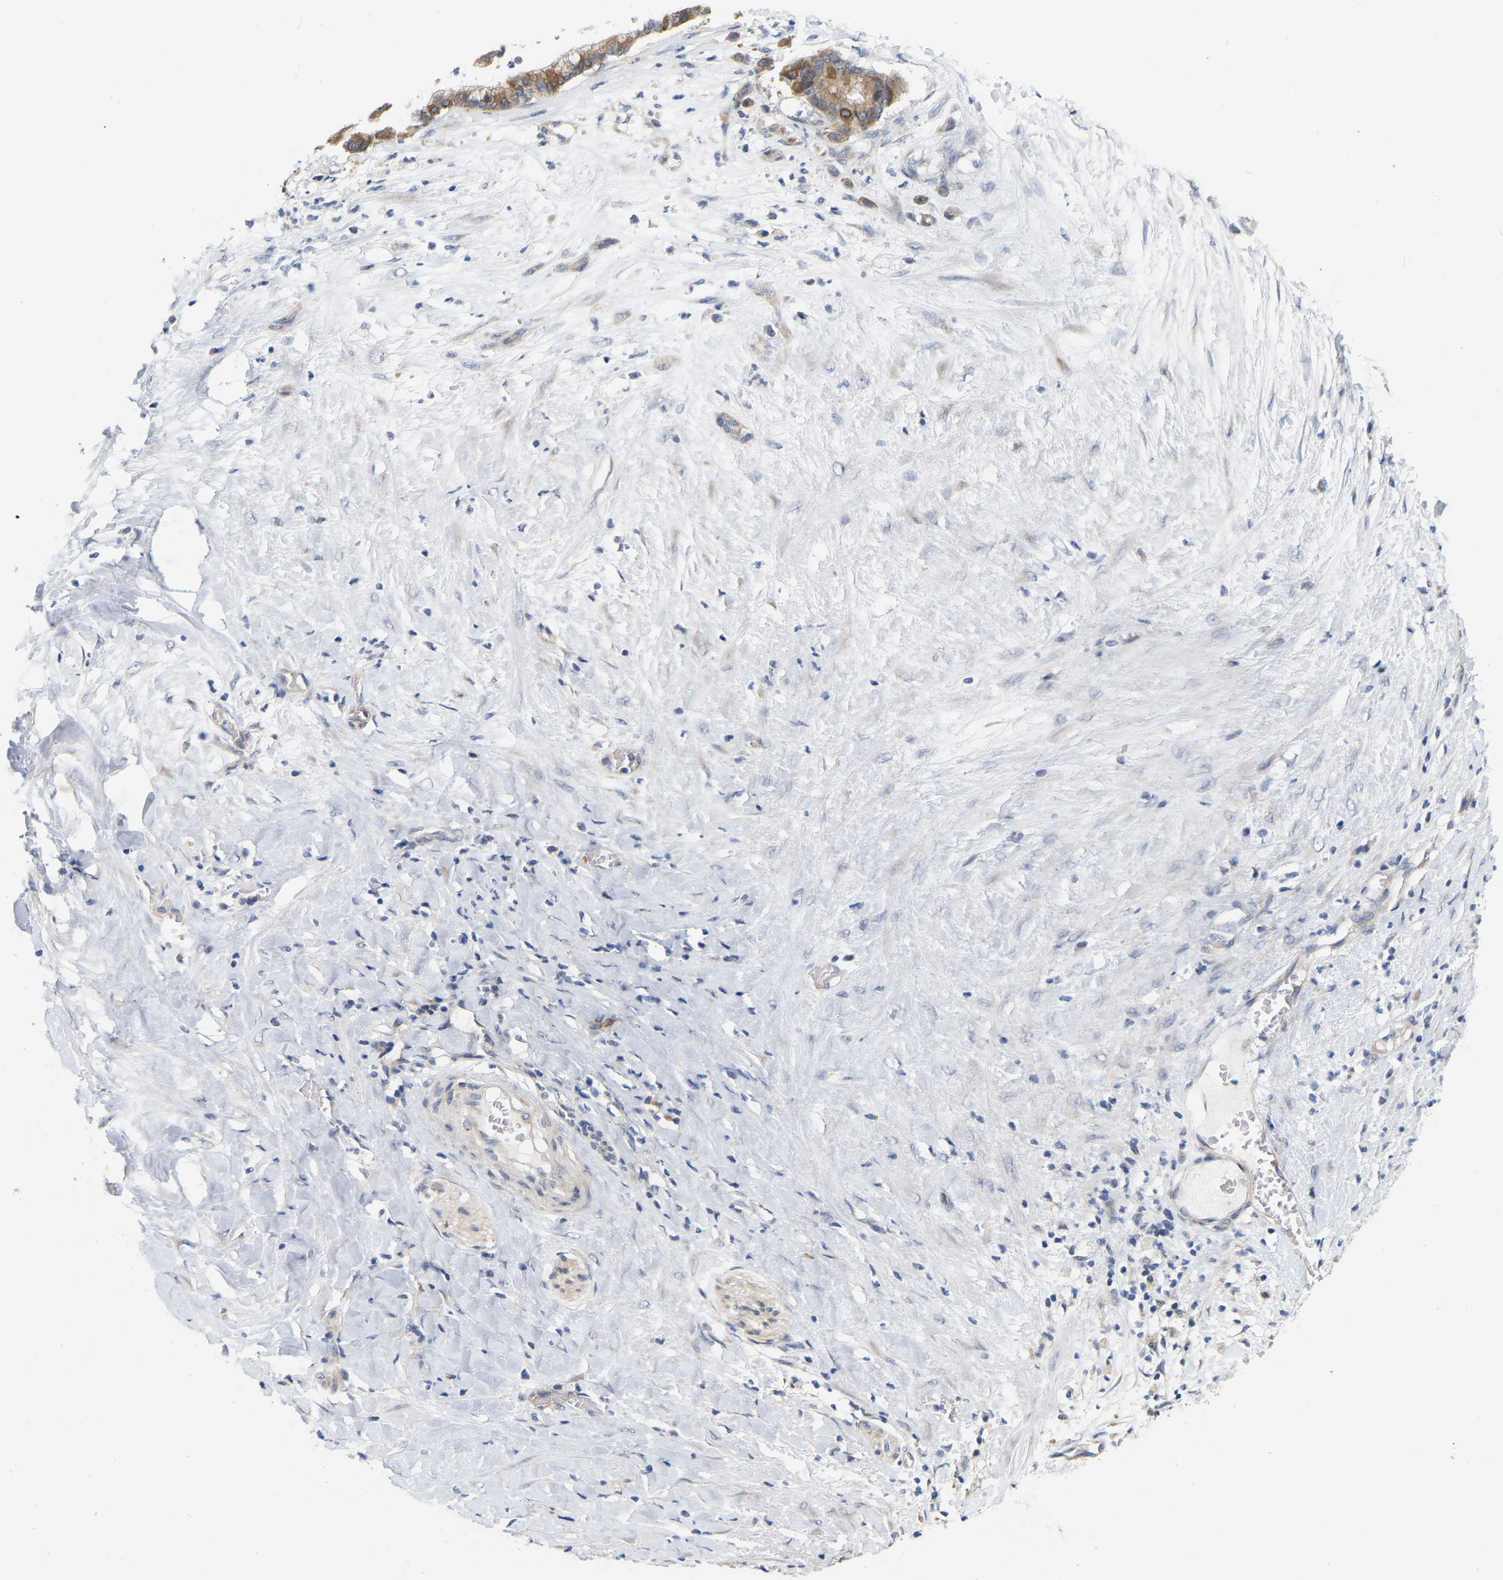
{"staining": {"intensity": "moderate", "quantity": ">75%", "location": "cytoplasmic/membranous"}, "tissue": "pancreatic cancer", "cell_type": "Tumor cells", "image_type": "cancer", "snomed": [{"axis": "morphology", "description": "Adenocarcinoma, NOS"}, {"axis": "topography", "description": "Pancreas"}], "caption": "Brown immunohistochemical staining in human pancreatic cancer (adenocarcinoma) exhibits moderate cytoplasmic/membranous positivity in approximately >75% of tumor cells. (Brightfield microscopy of DAB IHC at high magnification).", "gene": "SSH1", "patient": {"sex": "male", "age": 41}}